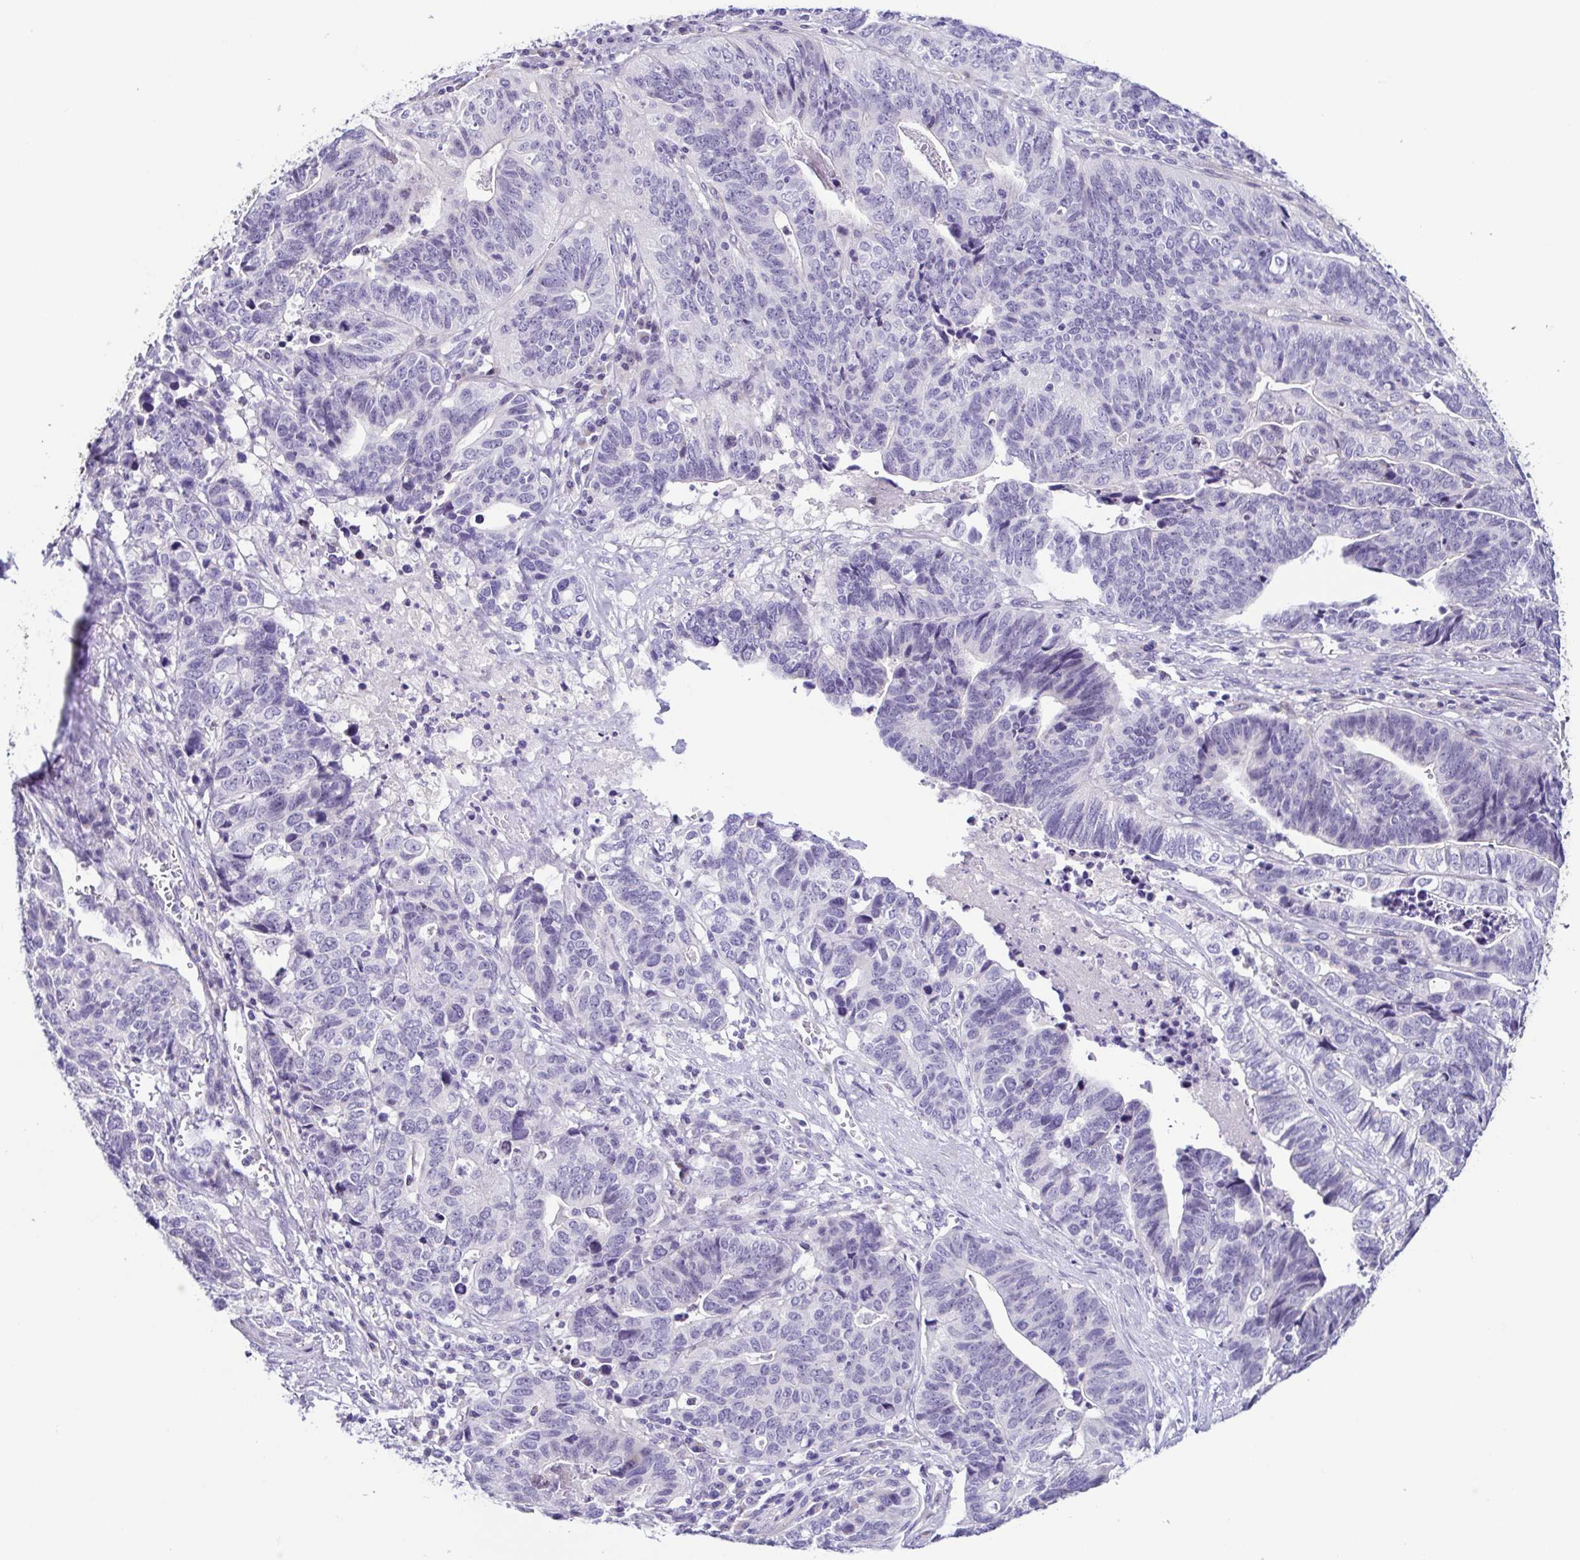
{"staining": {"intensity": "negative", "quantity": "none", "location": "none"}, "tissue": "stomach cancer", "cell_type": "Tumor cells", "image_type": "cancer", "snomed": [{"axis": "morphology", "description": "Adenocarcinoma, NOS"}, {"axis": "topography", "description": "Stomach, upper"}], "caption": "High magnification brightfield microscopy of stomach cancer stained with DAB (brown) and counterstained with hematoxylin (blue): tumor cells show no significant staining.", "gene": "TERT", "patient": {"sex": "female", "age": 67}}